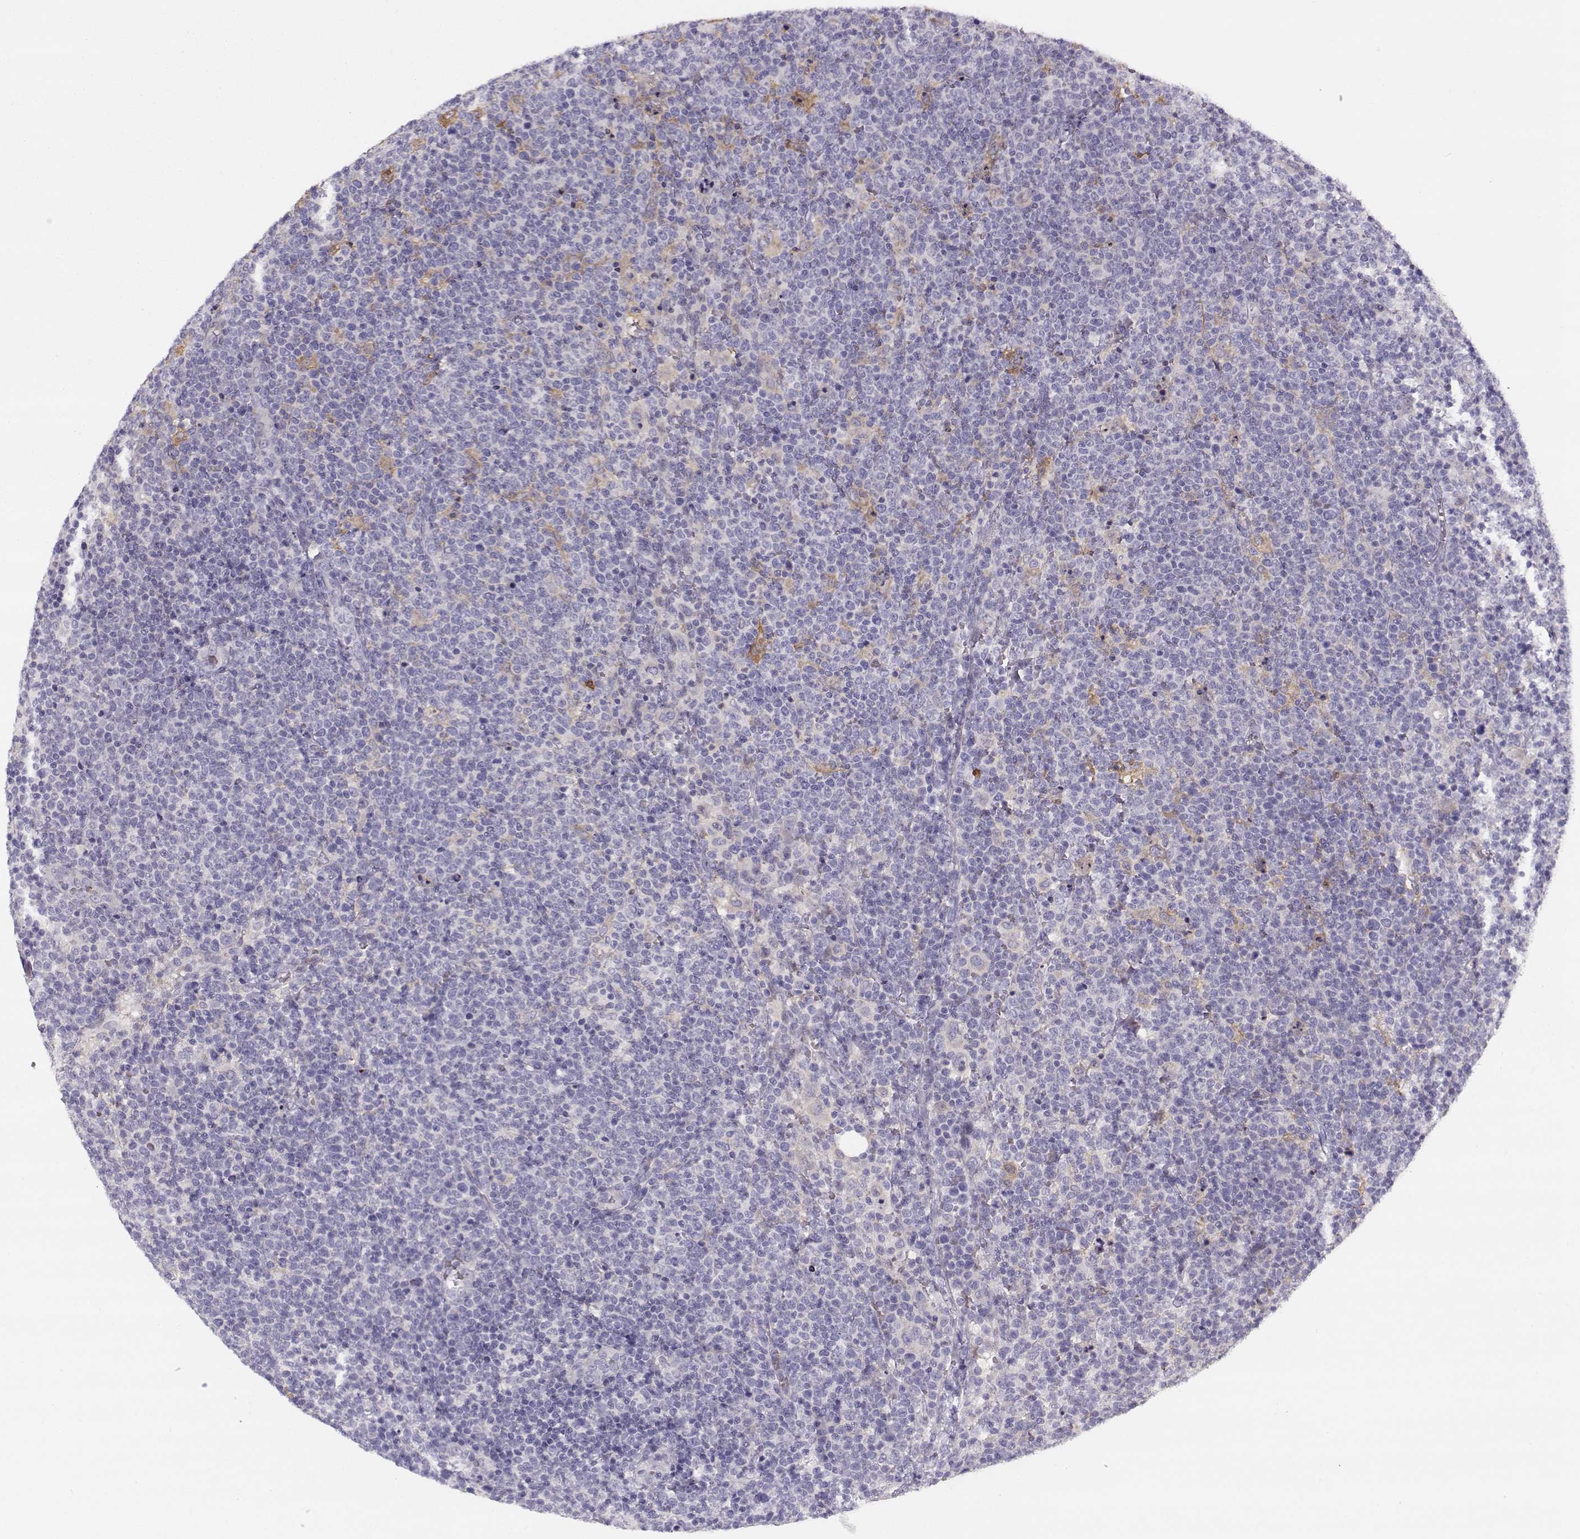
{"staining": {"intensity": "negative", "quantity": "none", "location": "none"}, "tissue": "lymphoma", "cell_type": "Tumor cells", "image_type": "cancer", "snomed": [{"axis": "morphology", "description": "Malignant lymphoma, non-Hodgkin's type, High grade"}, {"axis": "topography", "description": "Lymph node"}], "caption": "This histopathology image is of high-grade malignant lymphoma, non-Hodgkin's type stained with IHC to label a protein in brown with the nuclei are counter-stained blue. There is no positivity in tumor cells.", "gene": "UCP3", "patient": {"sex": "male", "age": 61}}